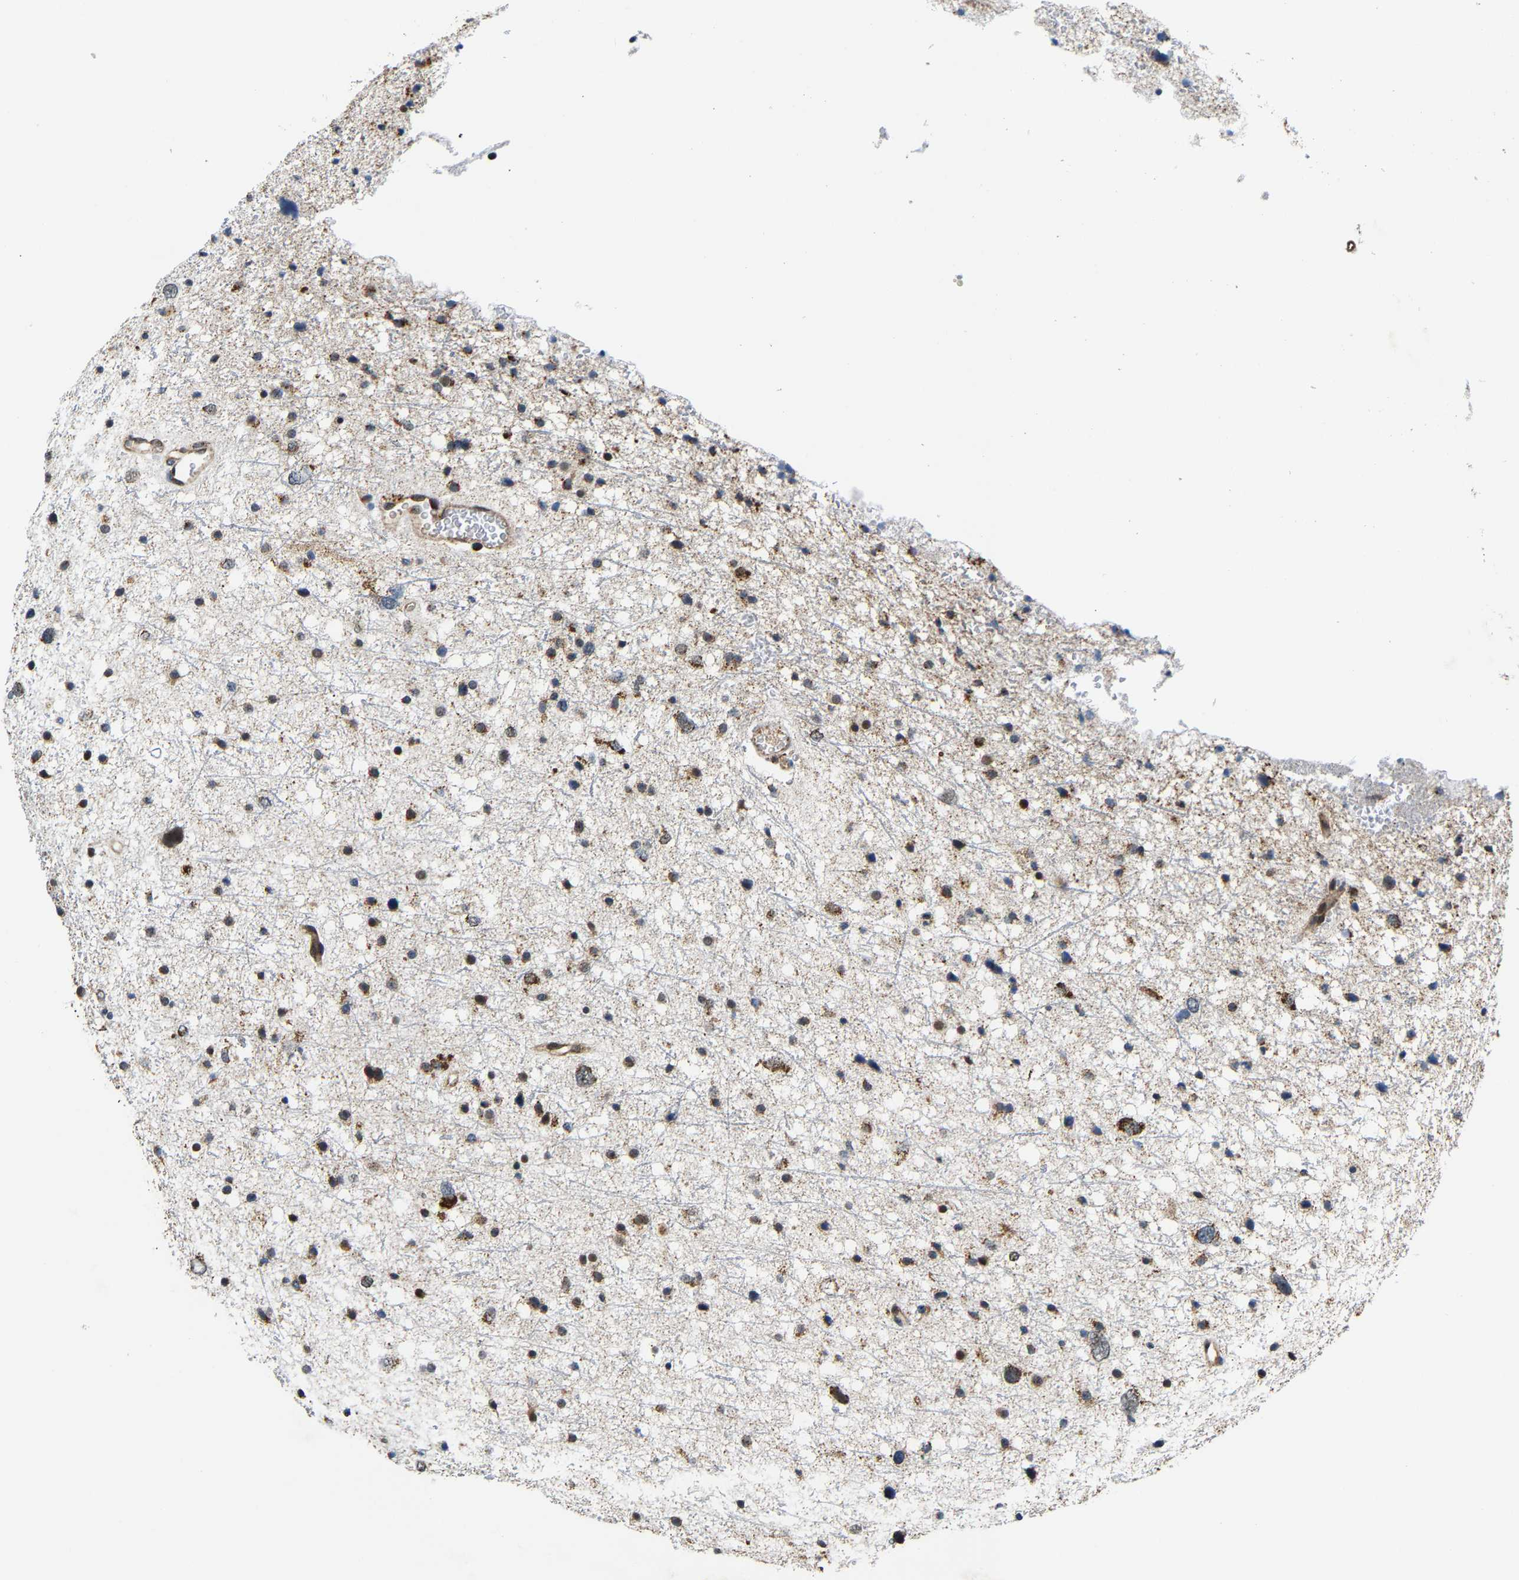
{"staining": {"intensity": "moderate", "quantity": "25%-75%", "location": "cytoplasmic/membranous,nuclear"}, "tissue": "glioma", "cell_type": "Tumor cells", "image_type": "cancer", "snomed": [{"axis": "morphology", "description": "Glioma, malignant, Low grade"}, {"axis": "topography", "description": "Brain"}], "caption": "IHC histopathology image of malignant glioma (low-grade) stained for a protein (brown), which shows medium levels of moderate cytoplasmic/membranous and nuclear positivity in approximately 25%-75% of tumor cells.", "gene": "GIMAP7", "patient": {"sex": "female", "age": 37}}